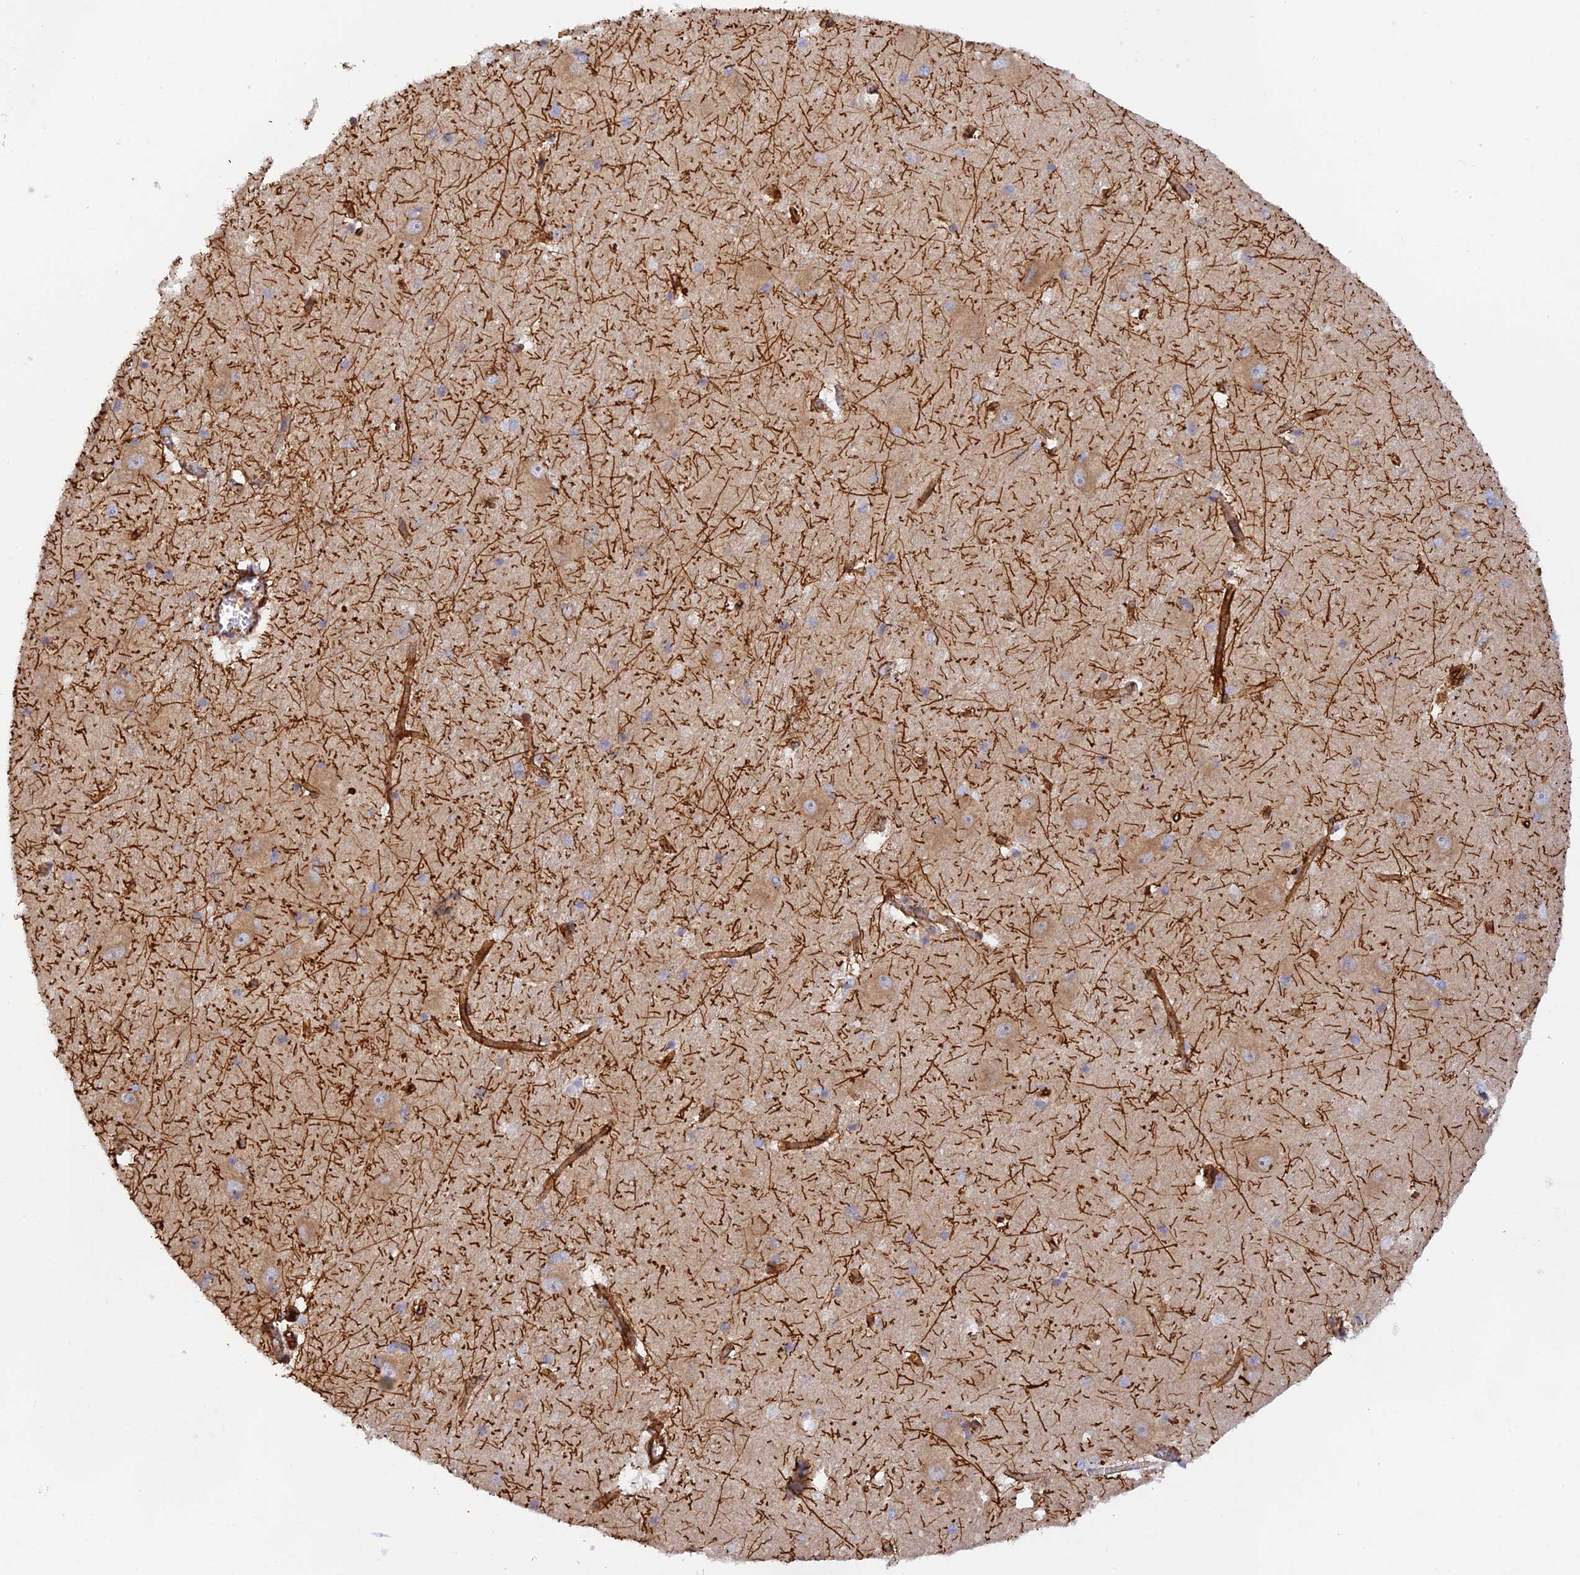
{"staining": {"intensity": "moderate", "quantity": "<25%", "location": "cytoplasmic/membranous"}, "tissue": "caudate", "cell_type": "Glial cells", "image_type": "normal", "snomed": [{"axis": "morphology", "description": "Normal tissue, NOS"}, {"axis": "topography", "description": "Lateral ventricle wall"}], "caption": "Unremarkable caudate reveals moderate cytoplasmic/membranous expression in about <25% of glial cells, visualized by immunohistochemistry.", "gene": "MYO9A", "patient": {"sex": "male", "age": 37}}